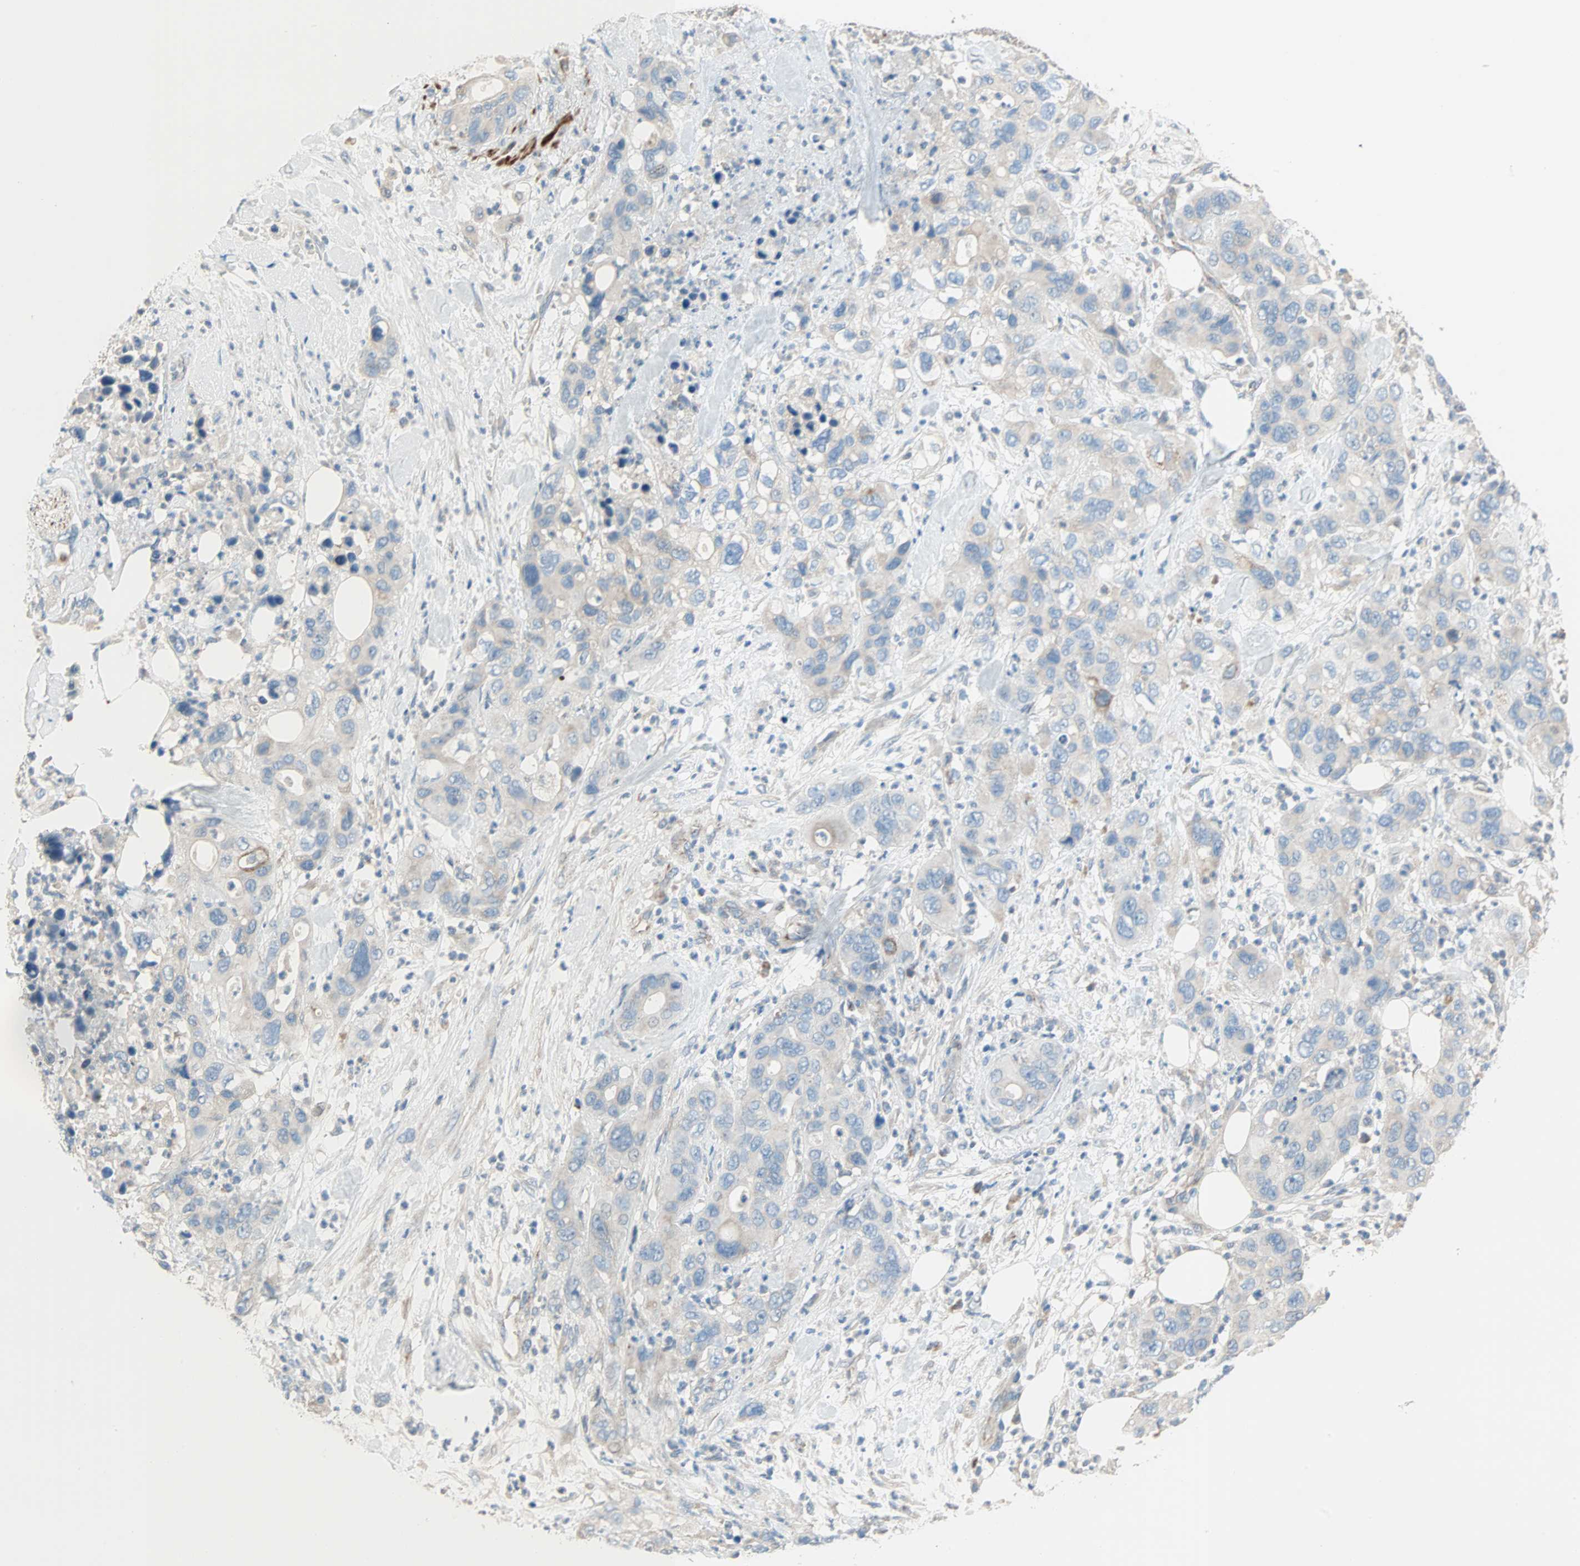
{"staining": {"intensity": "negative", "quantity": "none", "location": "none"}, "tissue": "pancreatic cancer", "cell_type": "Tumor cells", "image_type": "cancer", "snomed": [{"axis": "morphology", "description": "Adenocarcinoma, NOS"}, {"axis": "topography", "description": "Pancreas"}], "caption": "Immunohistochemistry (IHC) image of adenocarcinoma (pancreatic) stained for a protein (brown), which reveals no staining in tumor cells. (Immunohistochemistry, brightfield microscopy, high magnification).", "gene": "ACVRL1", "patient": {"sex": "female", "age": 71}}